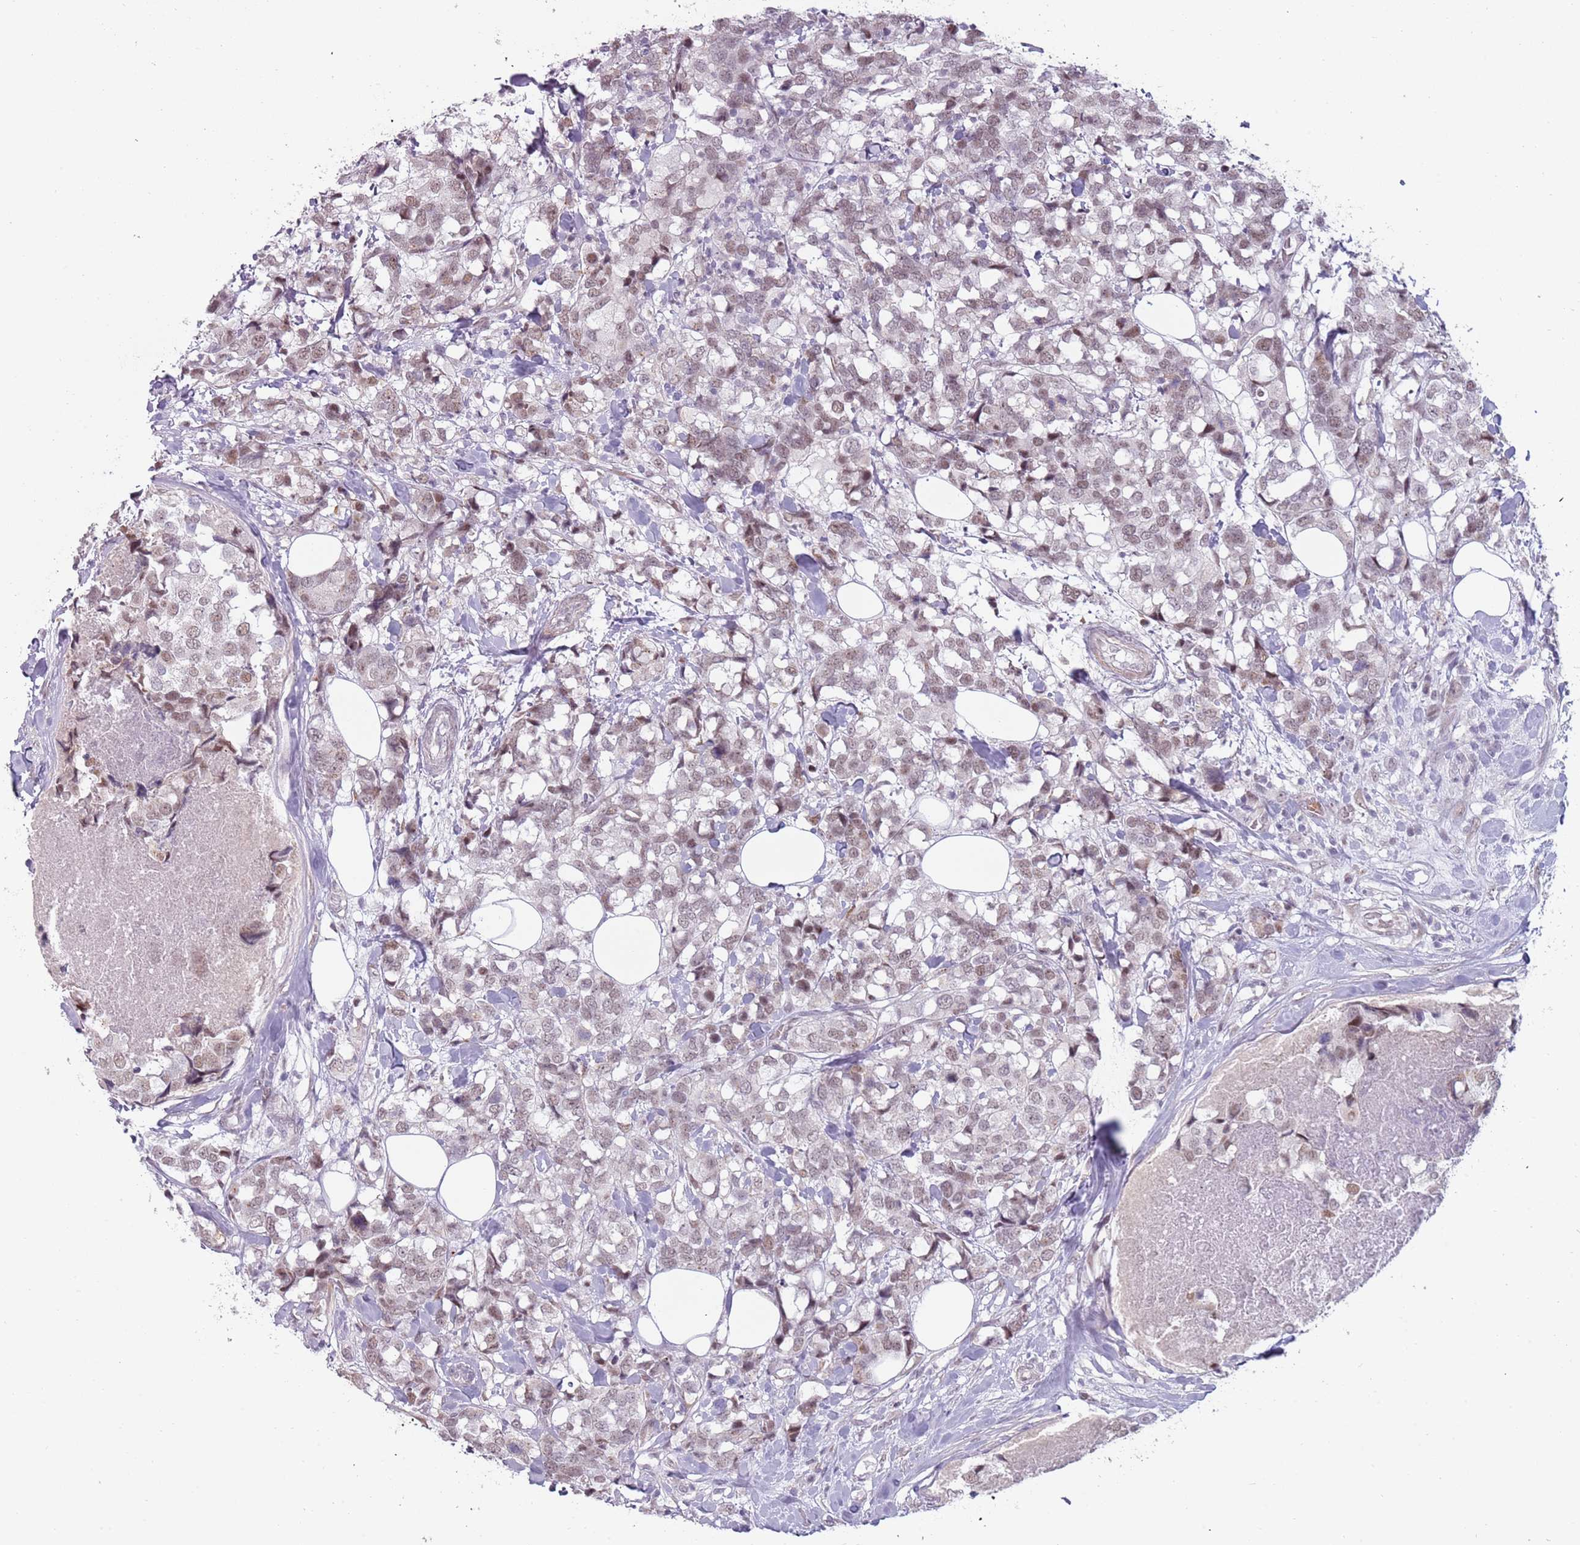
{"staining": {"intensity": "weak", "quantity": ">75%", "location": "nuclear"}, "tissue": "breast cancer", "cell_type": "Tumor cells", "image_type": "cancer", "snomed": [{"axis": "morphology", "description": "Lobular carcinoma"}, {"axis": "topography", "description": "Breast"}], "caption": "Human breast cancer stained with a protein marker shows weak staining in tumor cells.", "gene": "REXO4", "patient": {"sex": "female", "age": 59}}